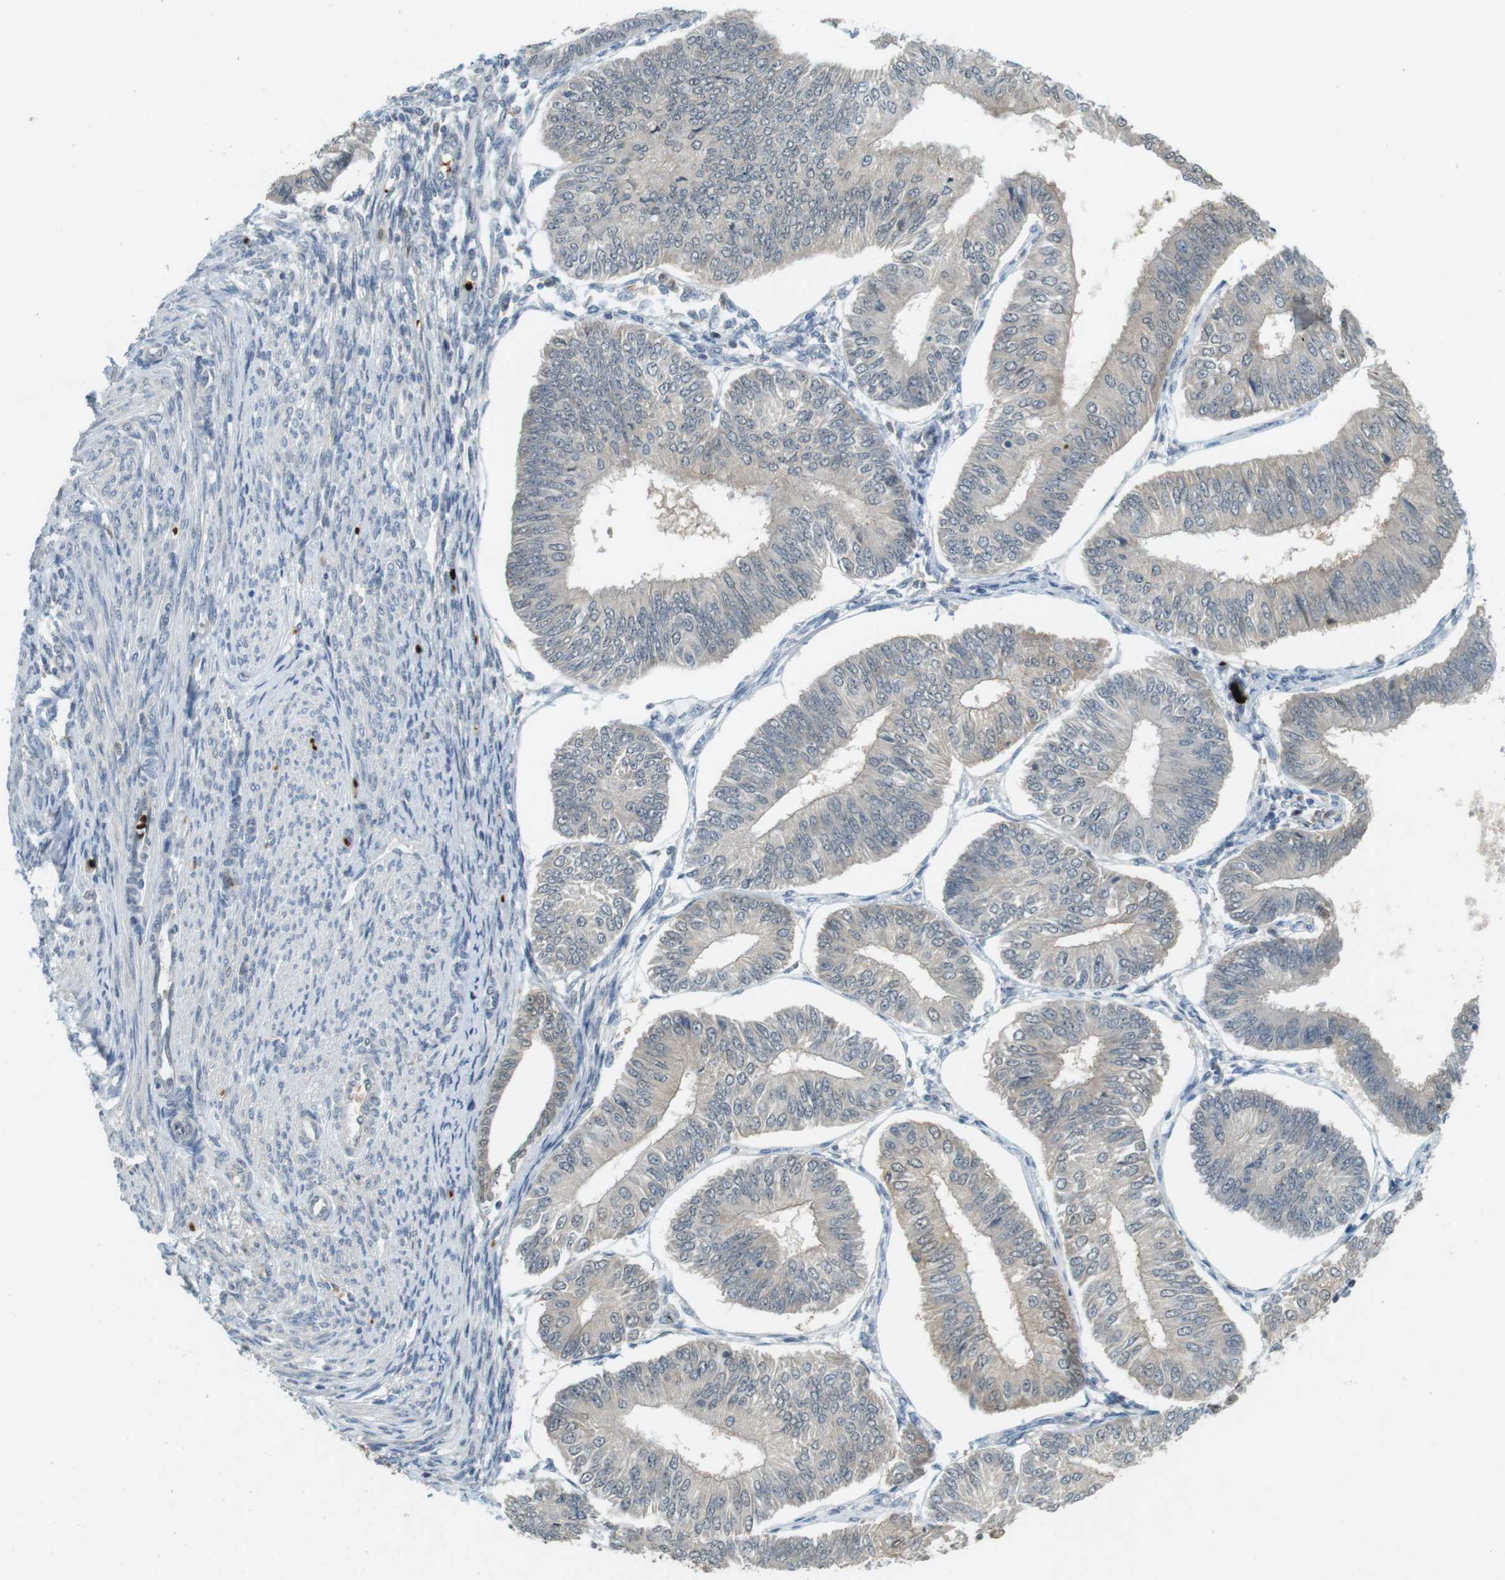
{"staining": {"intensity": "negative", "quantity": "none", "location": "none"}, "tissue": "endometrial cancer", "cell_type": "Tumor cells", "image_type": "cancer", "snomed": [{"axis": "morphology", "description": "Adenocarcinoma, NOS"}, {"axis": "topography", "description": "Endometrium"}], "caption": "A high-resolution histopathology image shows immunohistochemistry staining of adenocarcinoma (endometrial), which shows no significant expression in tumor cells.", "gene": "CDK14", "patient": {"sex": "female", "age": 58}}